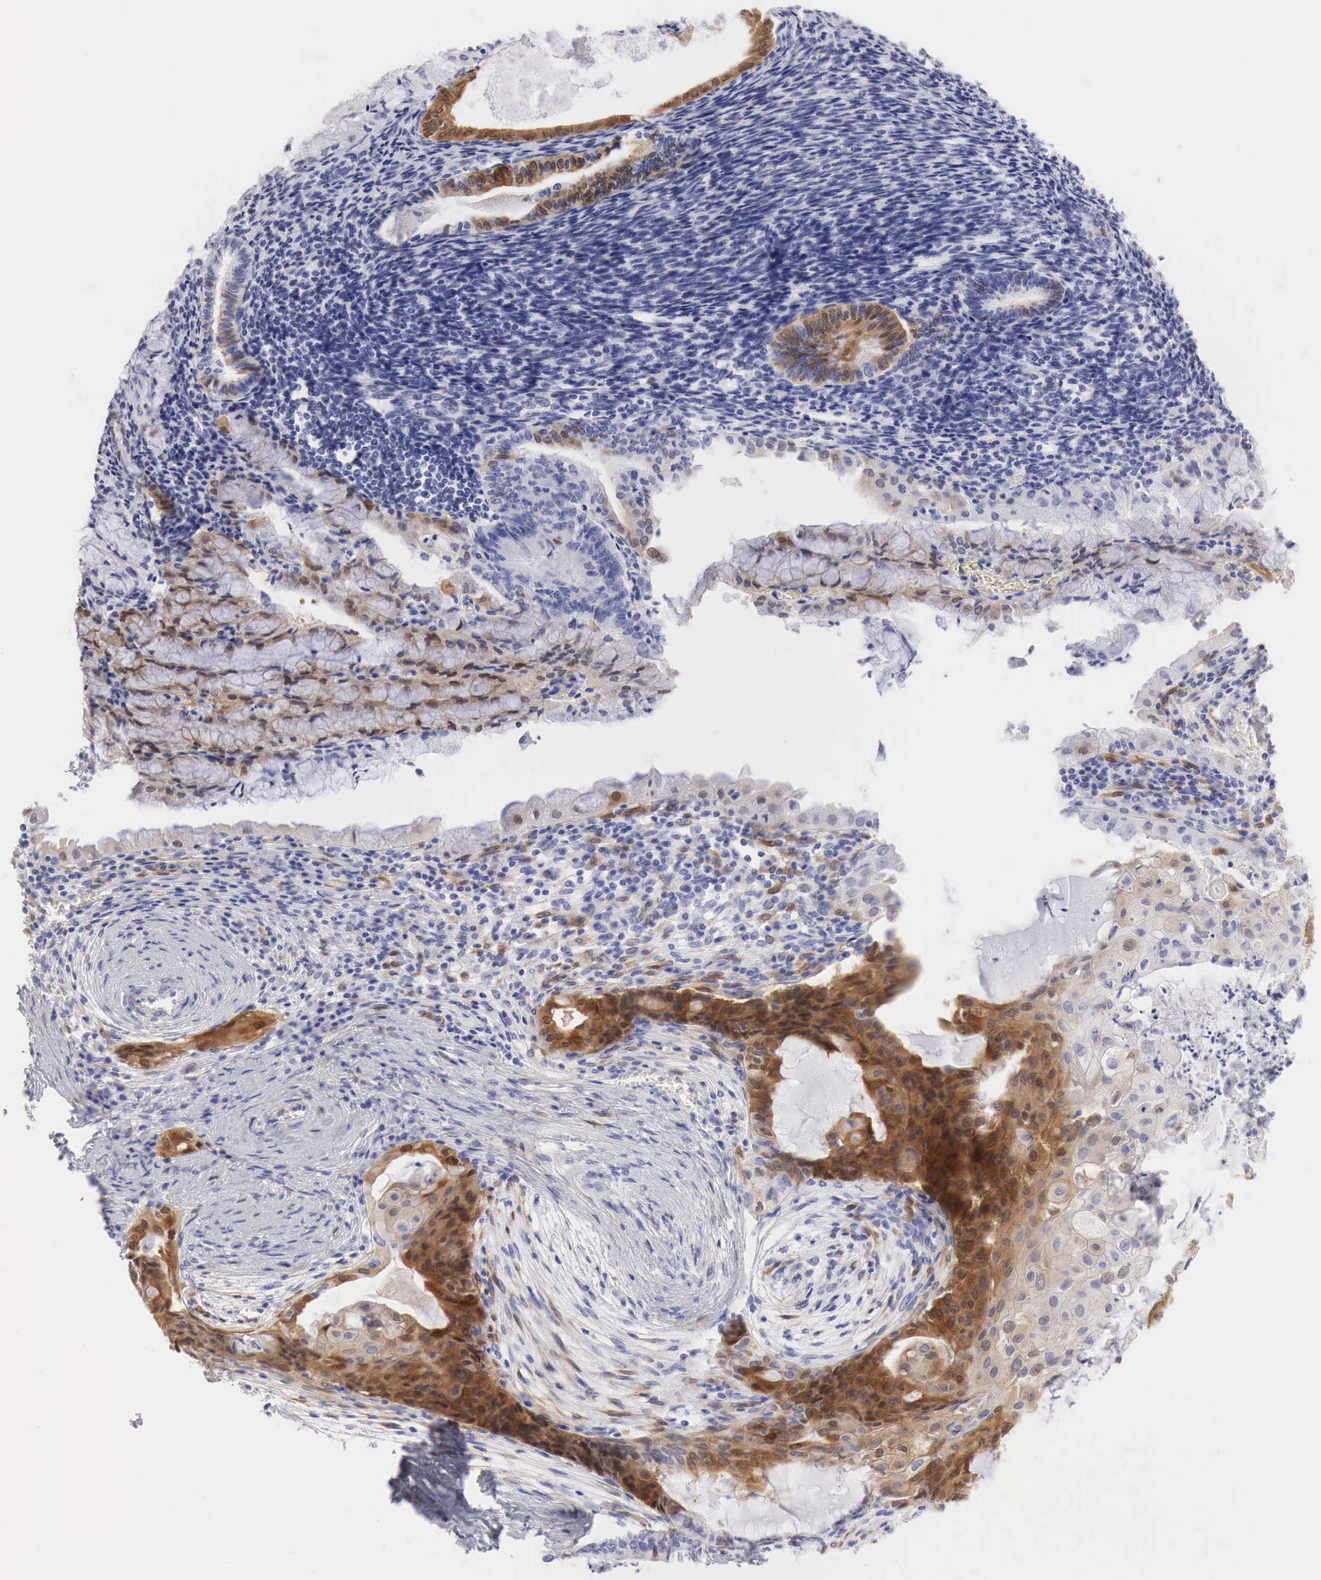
{"staining": {"intensity": "moderate", "quantity": ">75%", "location": "cytoplasmic/membranous"}, "tissue": "endometrial cancer", "cell_type": "Tumor cells", "image_type": "cancer", "snomed": [{"axis": "morphology", "description": "Adenocarcinoma, NOS"}, {"axis": "topography", "description": "Endometrium"}], "caption": "An image of endometrial cancer stained for a protein demonstrates moderate cytoplasmic/membranous brown staining in tumor cells.", "gene": "CDKN2A", "patient": {"sex": "female", "age": 79}}